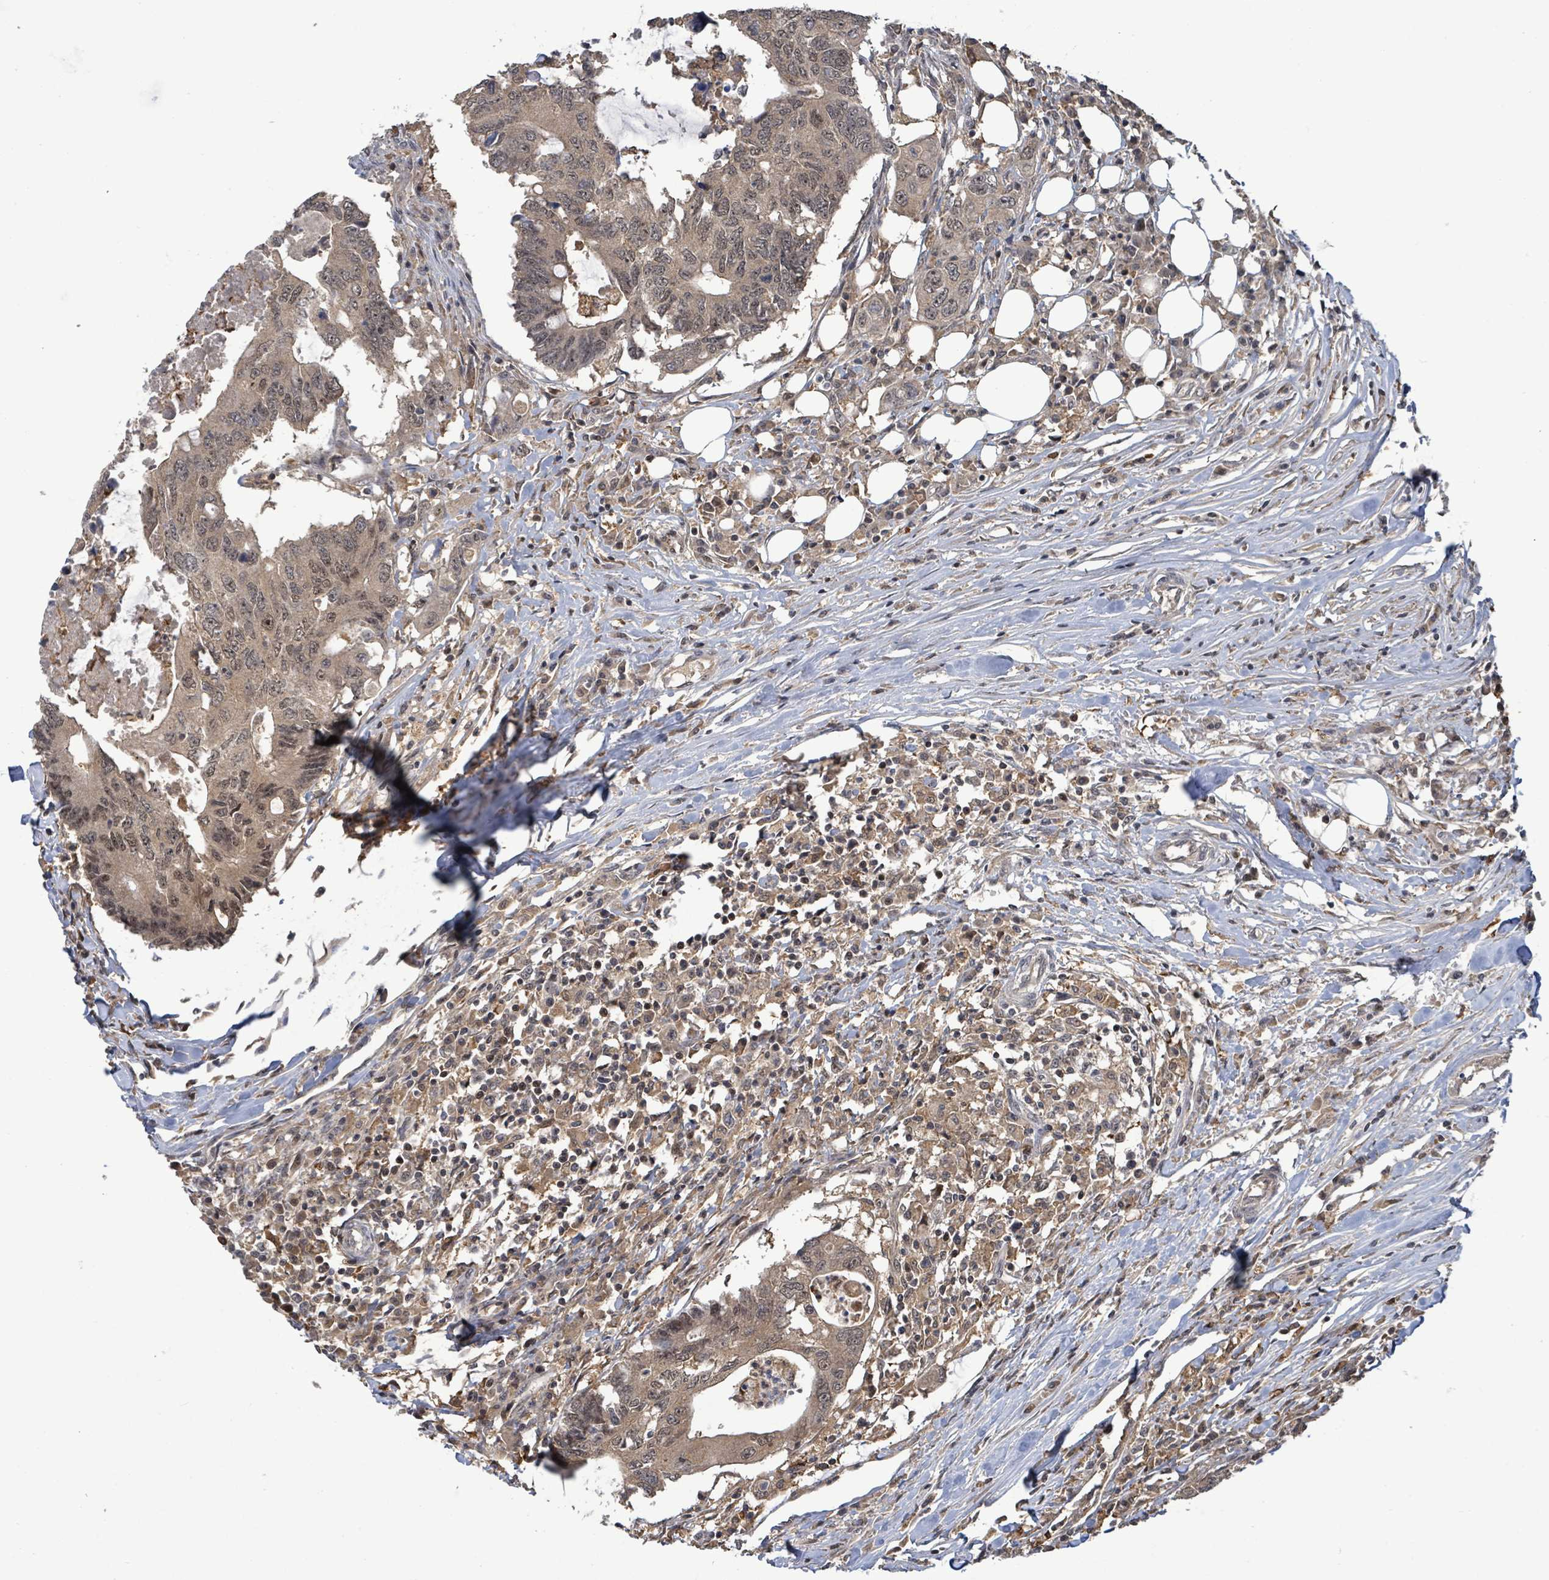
{"staining": {"intensity": "weak", "quantity": ">75%", "location": "cytoplasmic/membranous,nuclear"}, "tissue": "colorectal cancer", "cell_type": "Tumor cells", "image_type": "cancer", "snomed": [{"axis": "morphology", "description": "Adenocarcinoma, NOS"}, {"axis": "topography", "description": "Colon"}], "caption": "Immunohistochemistry (DAB (3,3'-diaminobenzidine)) staining of colorectal cancer (adenocarcinoma) exhibits weak cytoplasmic/membranous and nuclear protein positivity in about >75% of tumor cells. (DAB (3,3'-diaminobenzidine) IHC with brightfield microscopy, high magnification).", "gene": "FBXO6", "patient": {"sex": "male", "age": 71}}